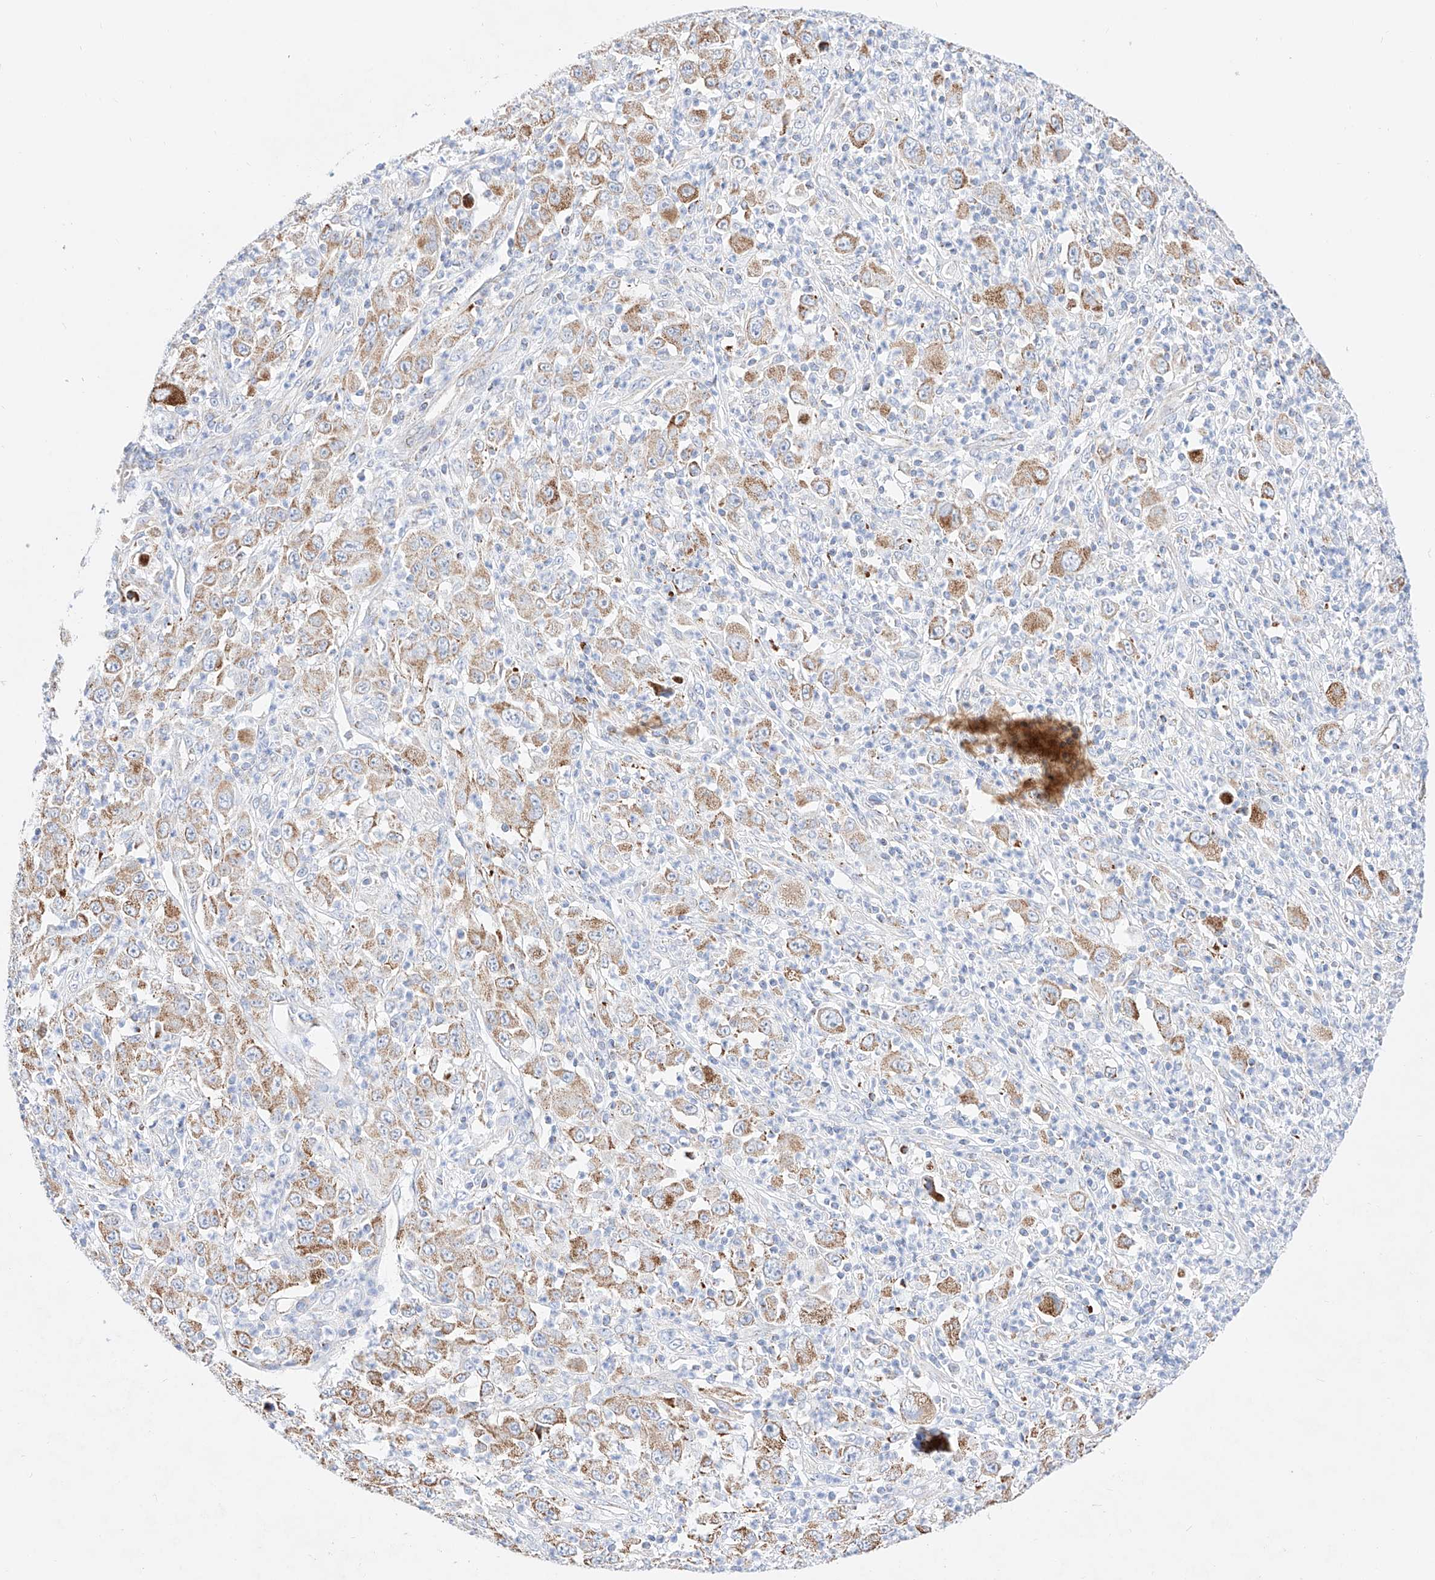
{"staining": {"intensity": "moderate", "quantity": "25%-75%", "location": "cytoplasmic/membranous"}, "tissue": "melanoma", "cell_type": "Tumor cells", "image_type": "cancer", "snomed": [{"axis": "morphology", "description": "Malignant melanoma, Metastatic site"}, {"axis": "topography", "description": "Skin"}], "caption": "An image of malignant melanoma (metastatic site) stained for a protein displays moderate cytoplasmic/membranous brown staining in tumor cells. Ihc stains the protein of interest in brown and the nuclei are stained blue.", "gene": "C6orf62", "patient": {"sex": "female", "age": 56}}